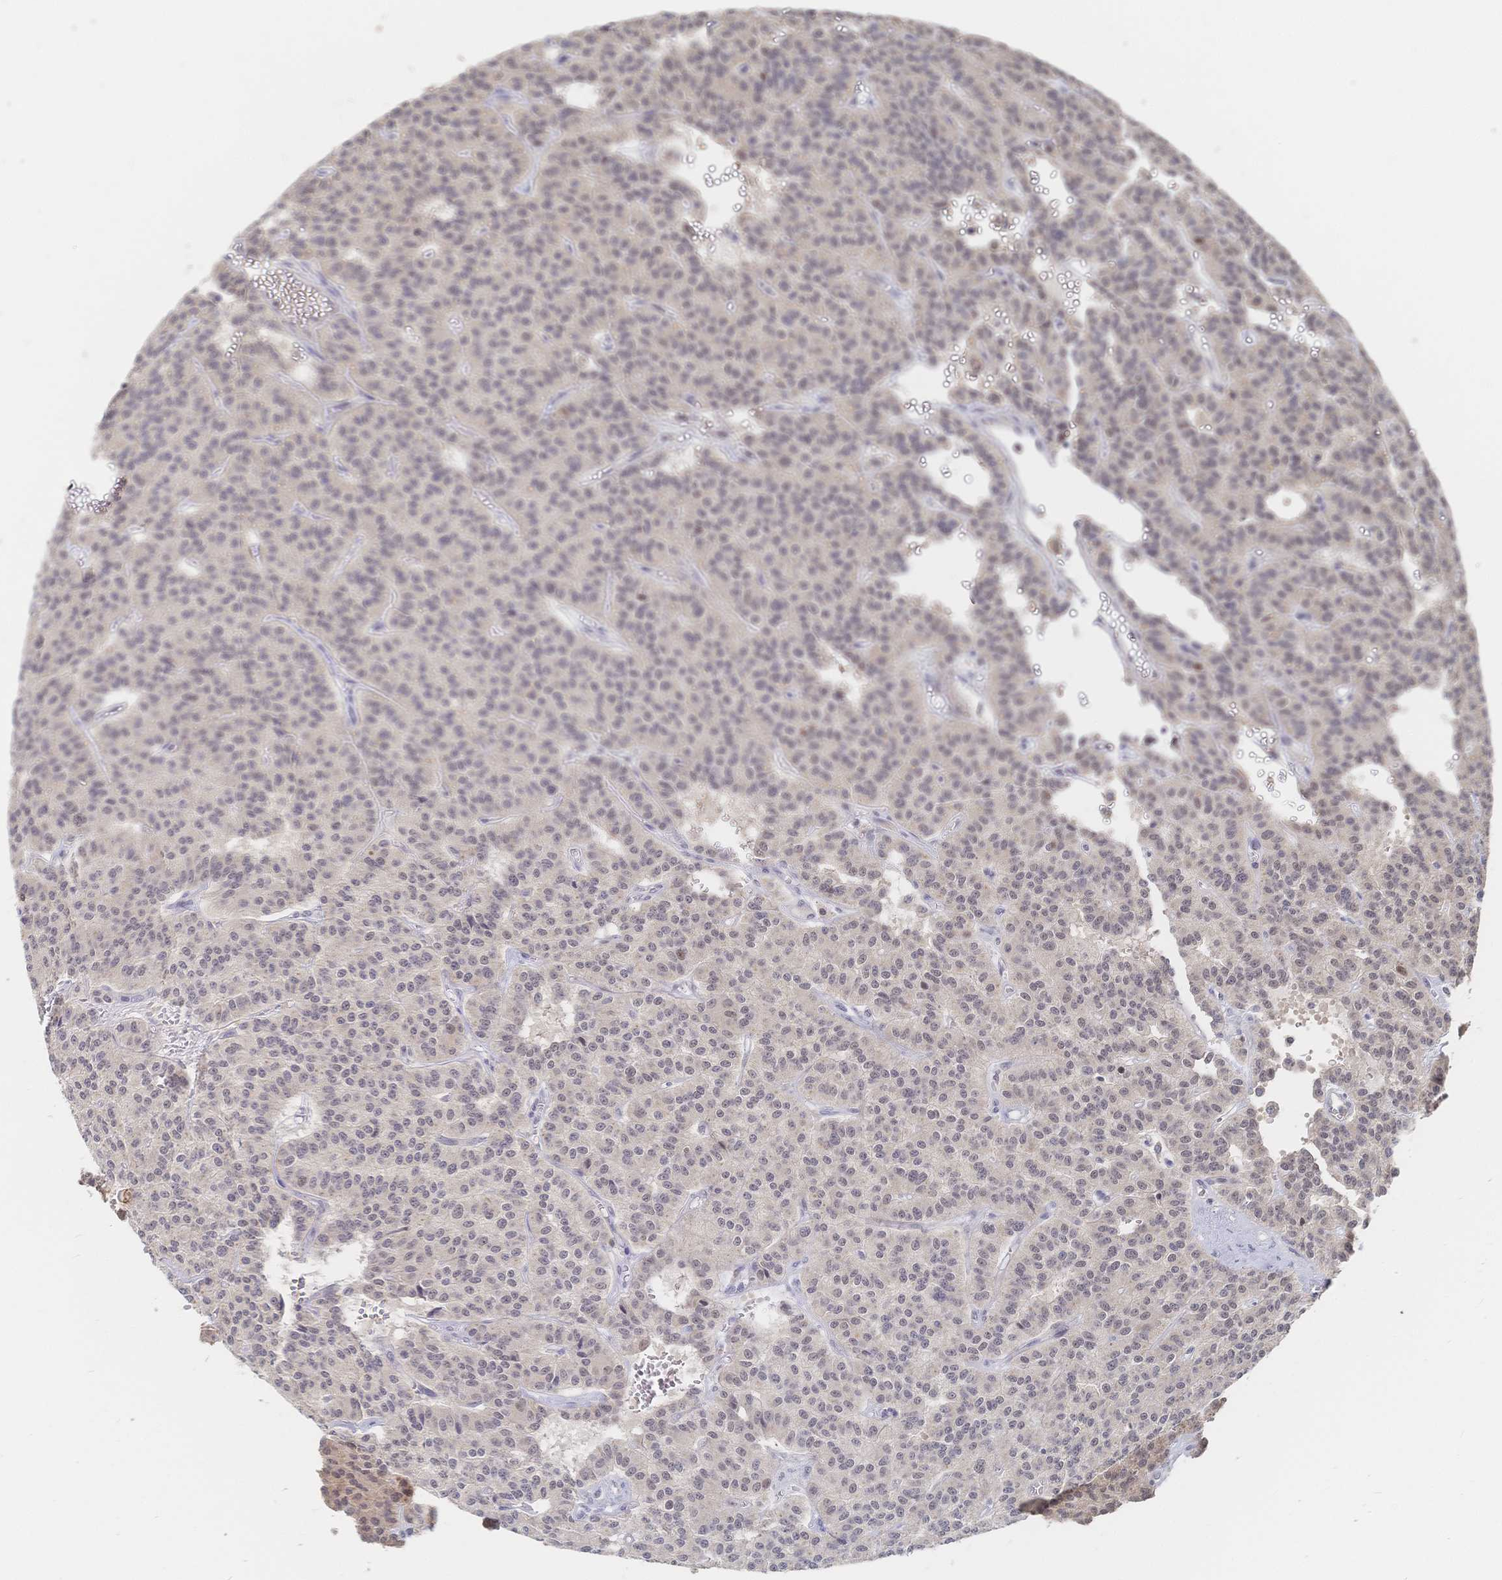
{"staining": {"intensity": "moderate", "quantity": "25%-75%", "location": "nuclear"}, "tissue": "carcinoid", "cell_type": "Tumor cells", "image_type": "cancer", "snomed": [{"axis": "morphology", "description": "Carcinoid, malignant, NOS"}, {"axis": "topography", "description": "Lung"}], "caption": "Carcinoid tissue displays moderate nuclear staining in about 25%-75% of tumor cells", "gene": "LRP5", "patient": {"sex": "female", "age": 71}}